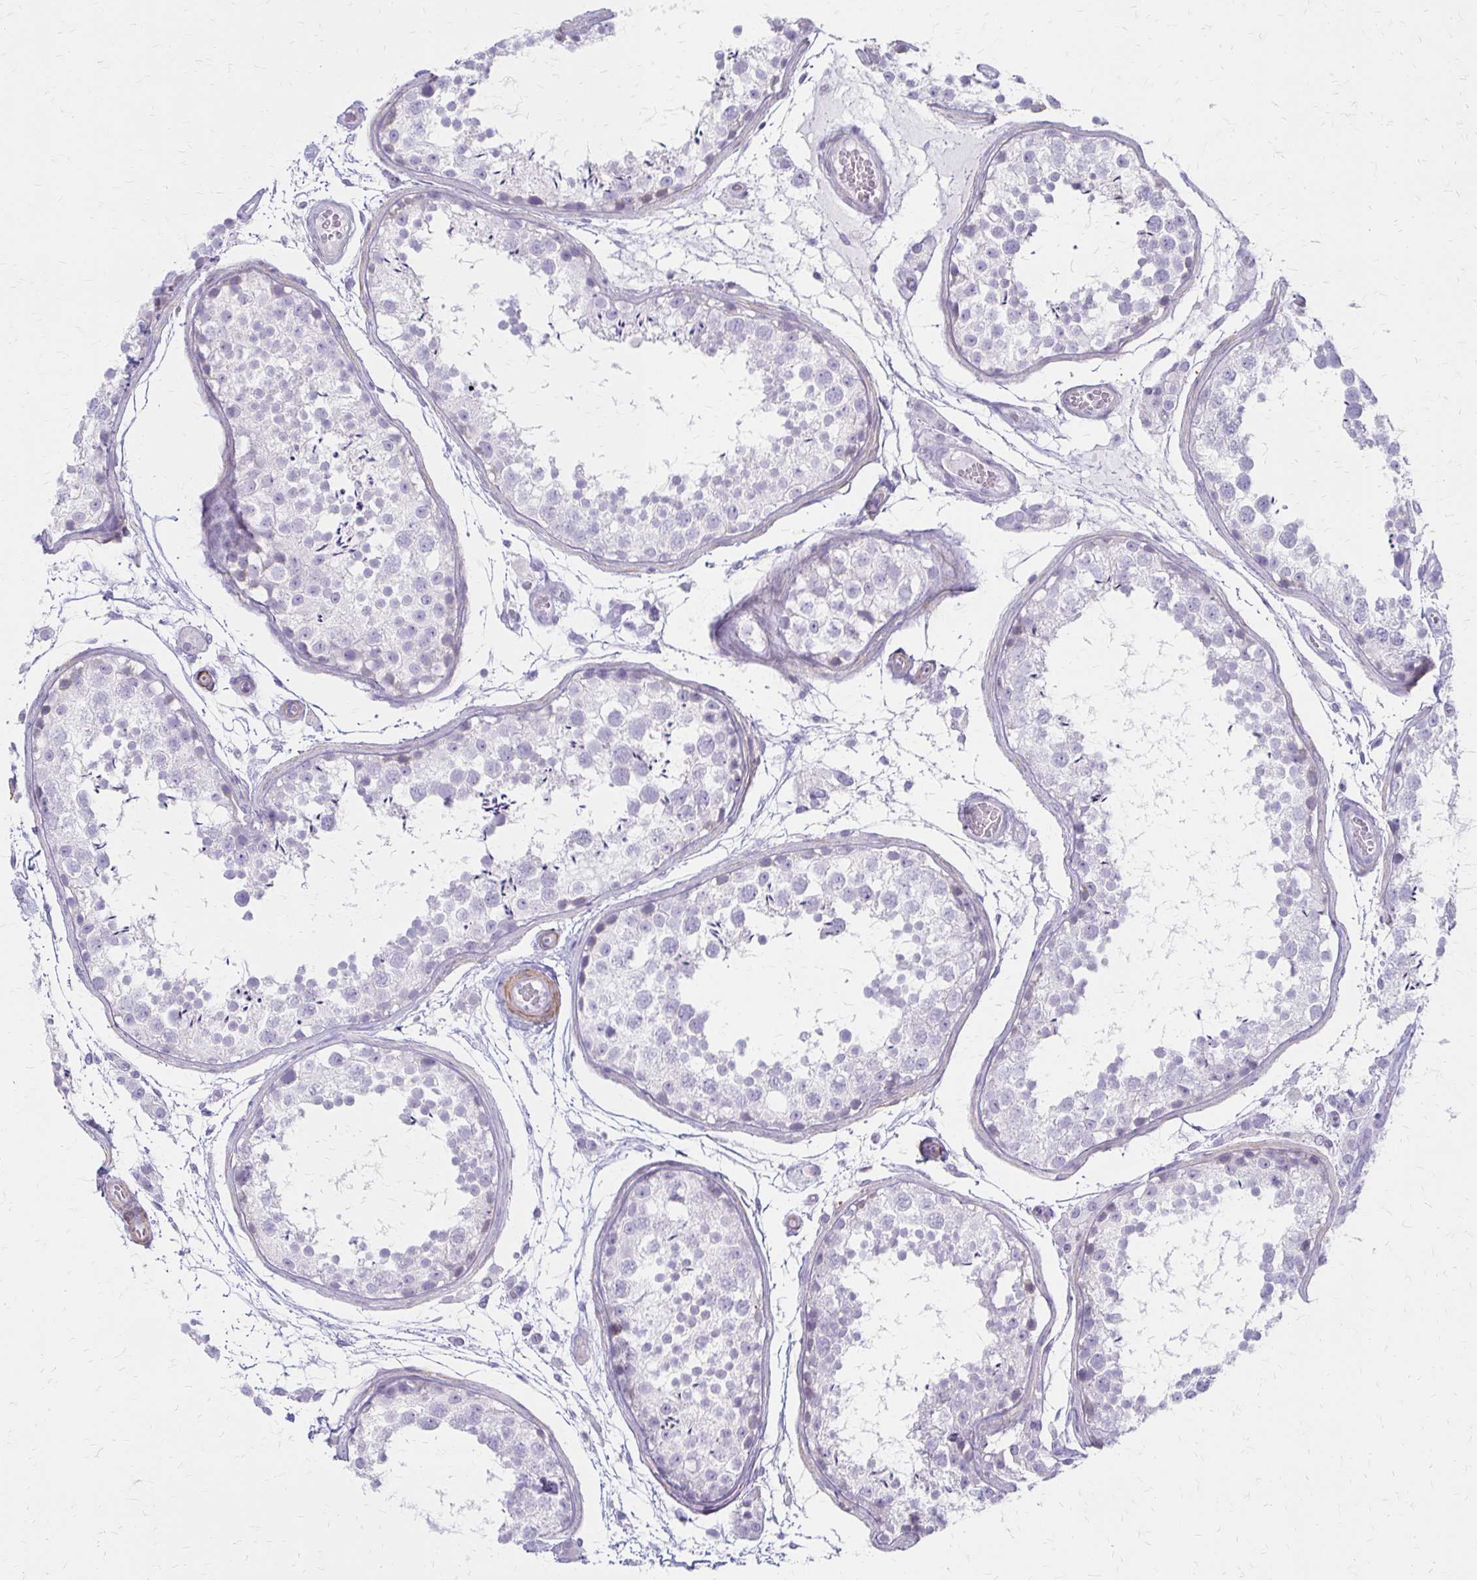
{"staining": {"intensity": "negative", "quantity": "none", "location": "none"}, "tissue": "testis", "cell_type": "Cells in seminiferous ducts", "image_type": "normal", "snomed": [{"axis": "morphology", "description": "Normal tissue, NOS"}, {"axis": "topography", "description": "Testis"}], "caption": "Cells in seminiferous ducts show no significant positivity in unremarkable testis. Nuclei are stained in blue.", "gene": "IVL", "patient": {"sex": "male", "age": 29}}